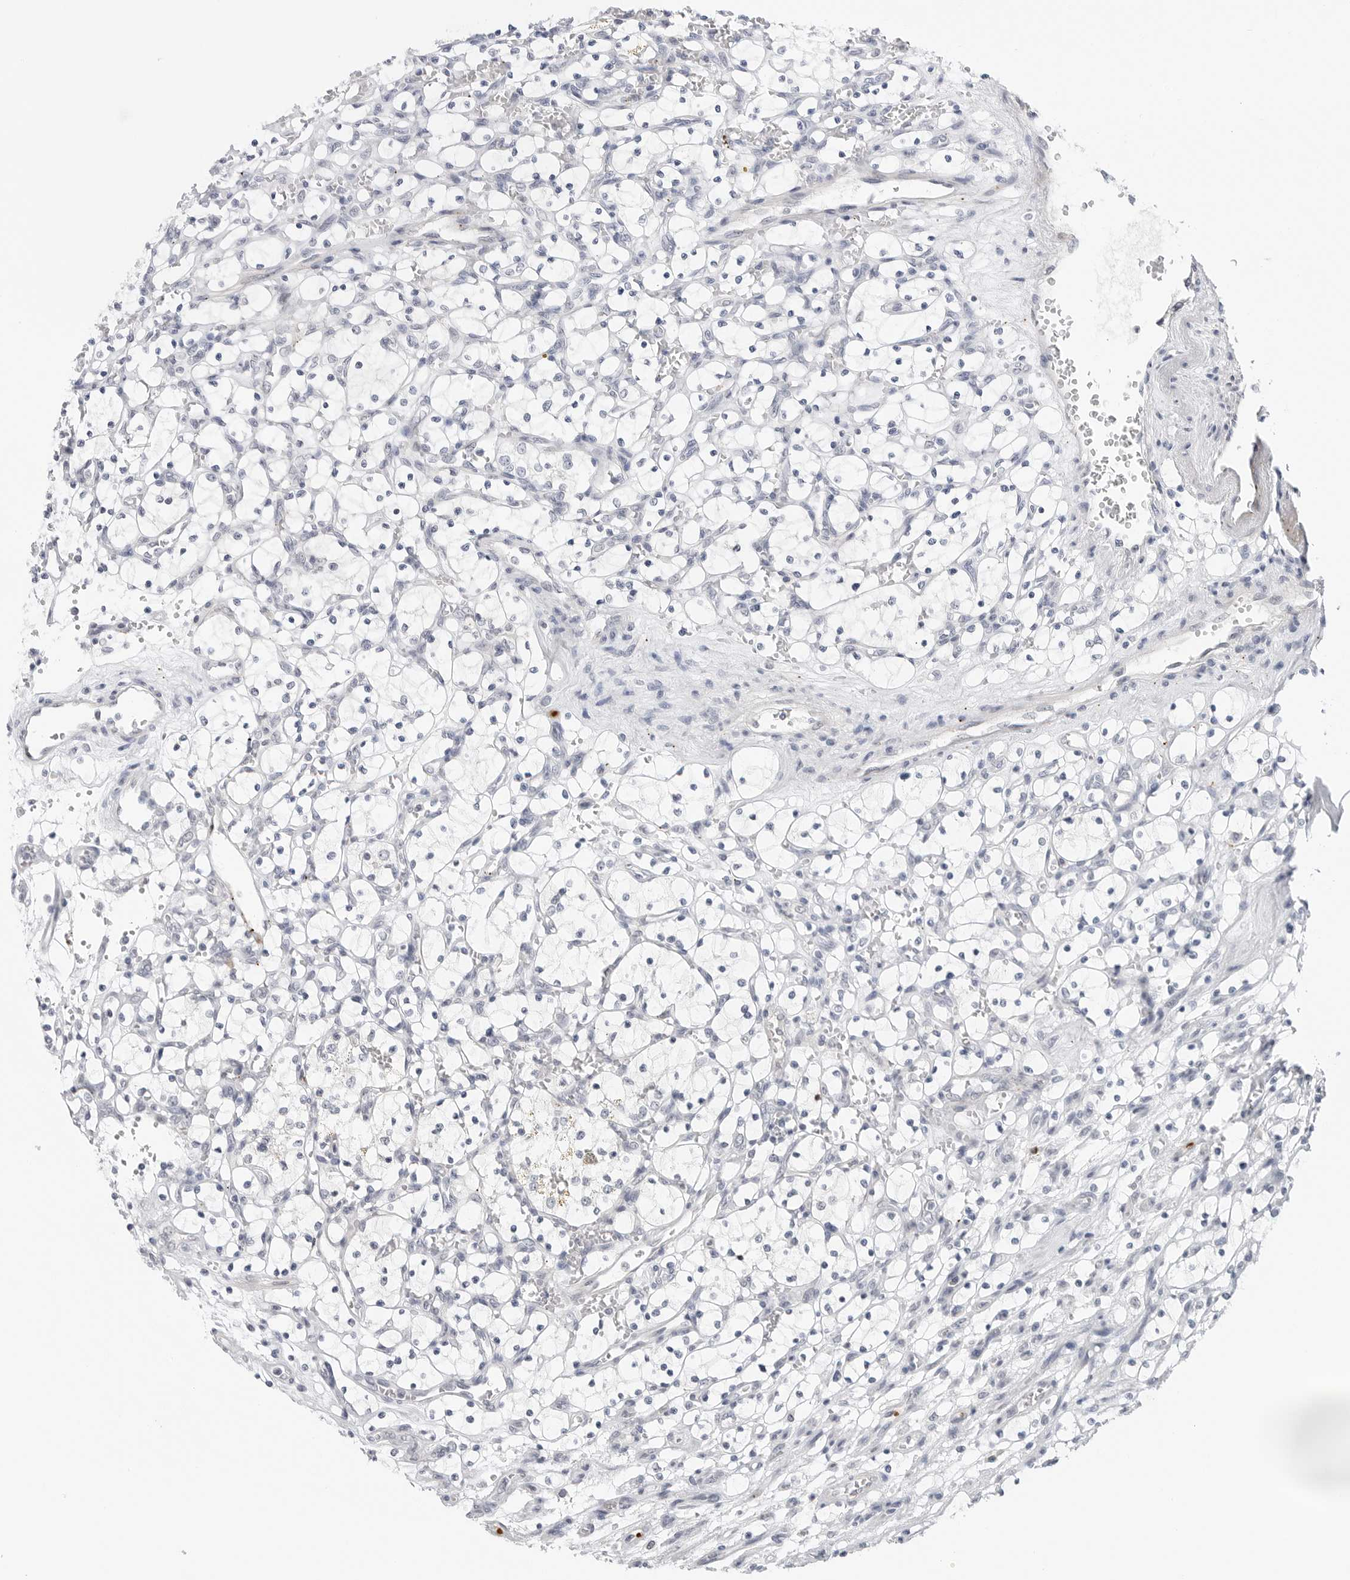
{"staining": {"intensity": "negative", "quantity": "none", "location": "none"}, "tissue": "renal cancer", "cell_type": "Tumor cells", "image_type": "cancer", "snomed": [{"axis": "morphology", "description": "Adenocarcinoma, NOS"}, {"axis": "topography", "description": "Kidney"}], "caption": "Human renal cancer stained for a protein using immunohistochemistry (IHC) reveals no positivity in tumor cells.", "gene": "MAP2K5", "patient": {"sex": "female", "age": 69}}